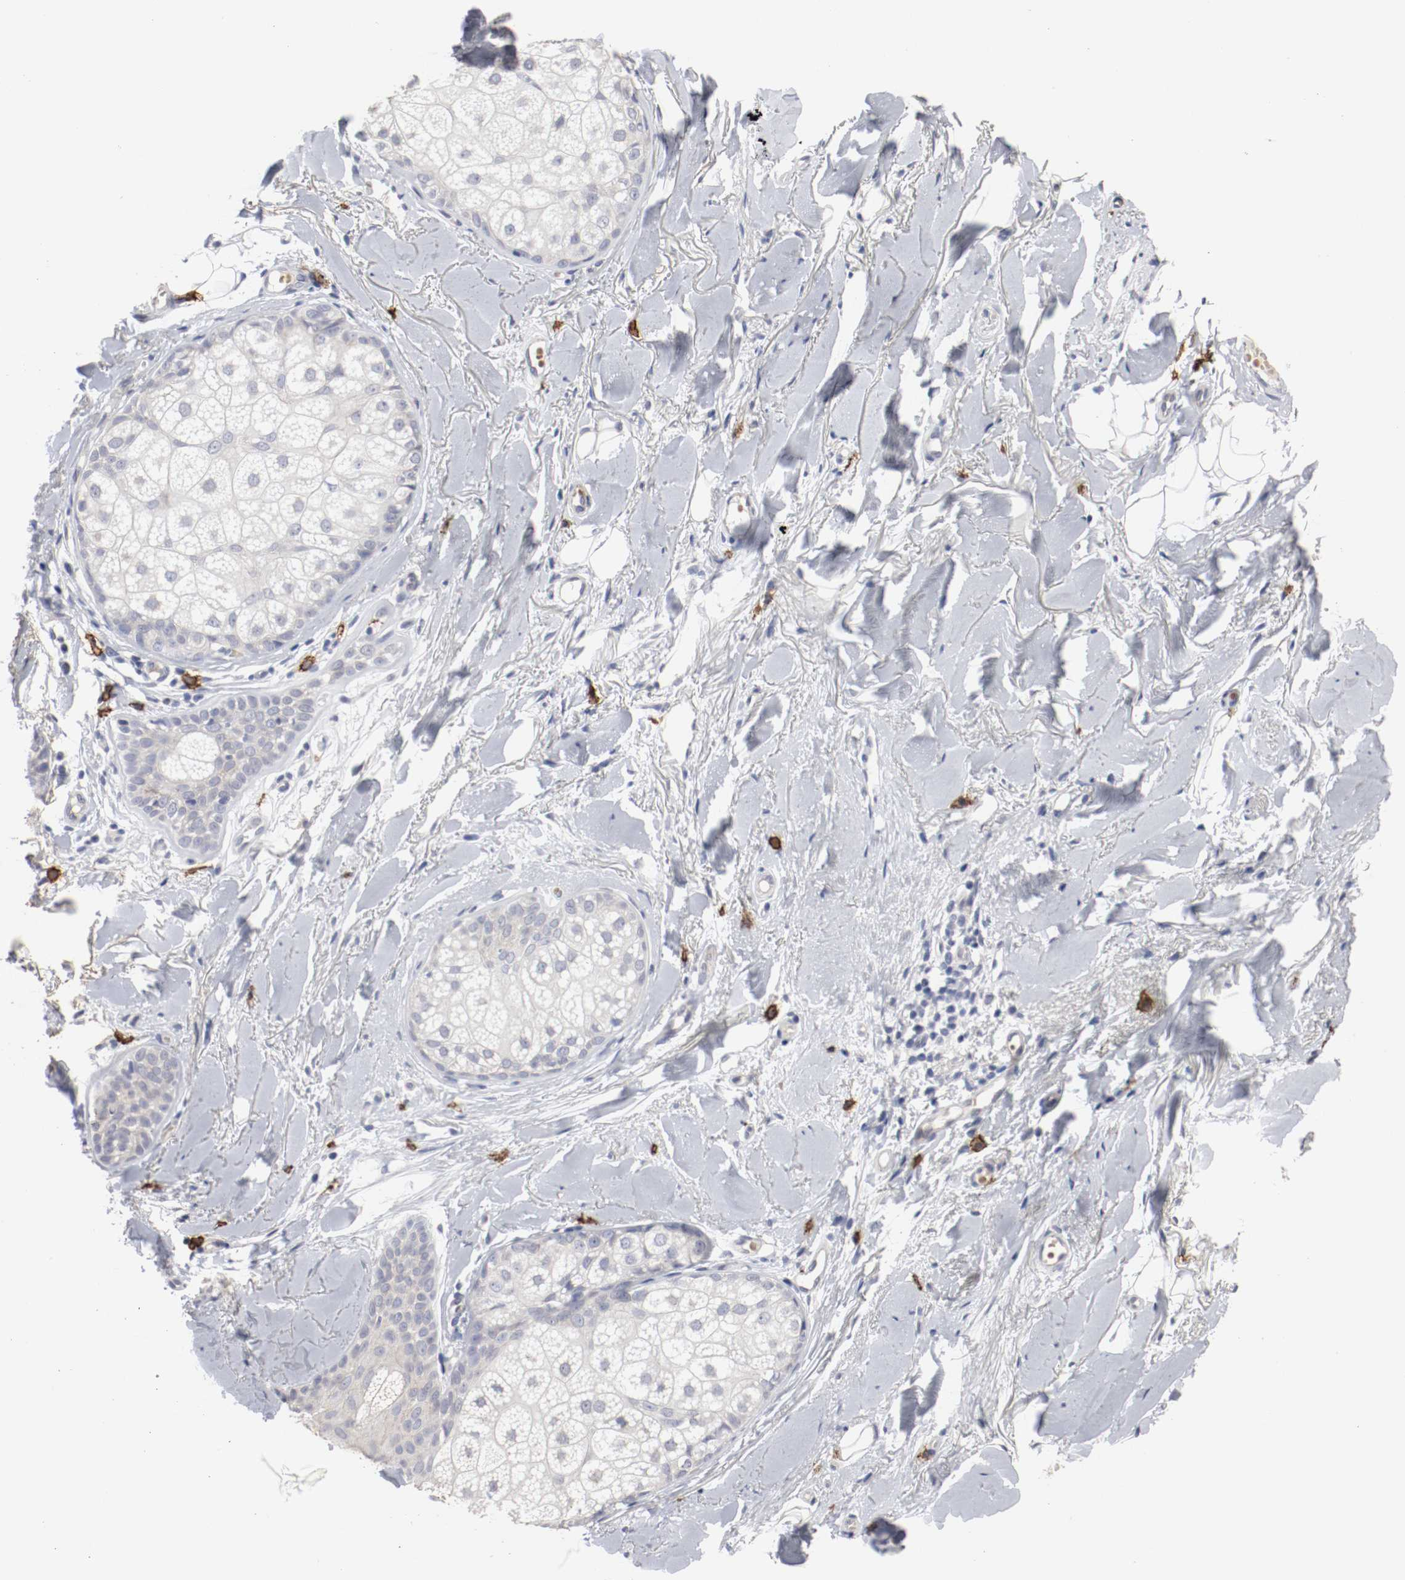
{"staining": {"intensity": "negative", "quantity": "none", "location": "none"}, "tissue": "skin cancer", "cell_type": "Tumor cells", "image_type": "cancer", "snomed": [{"axis": "morphology", "description": "Normal tissue, NOS"}, {"axis": "morphology", "description": "Basal cell carcinoma"}, {"axis": "topography", "description": "Skin"}], "caption": "Skin basal cell carcinoma stained for a protein using IHC exhibits no positivity tumor cells.", "gene": "KIT", "patient": {"sex": "female", "age": 69}}